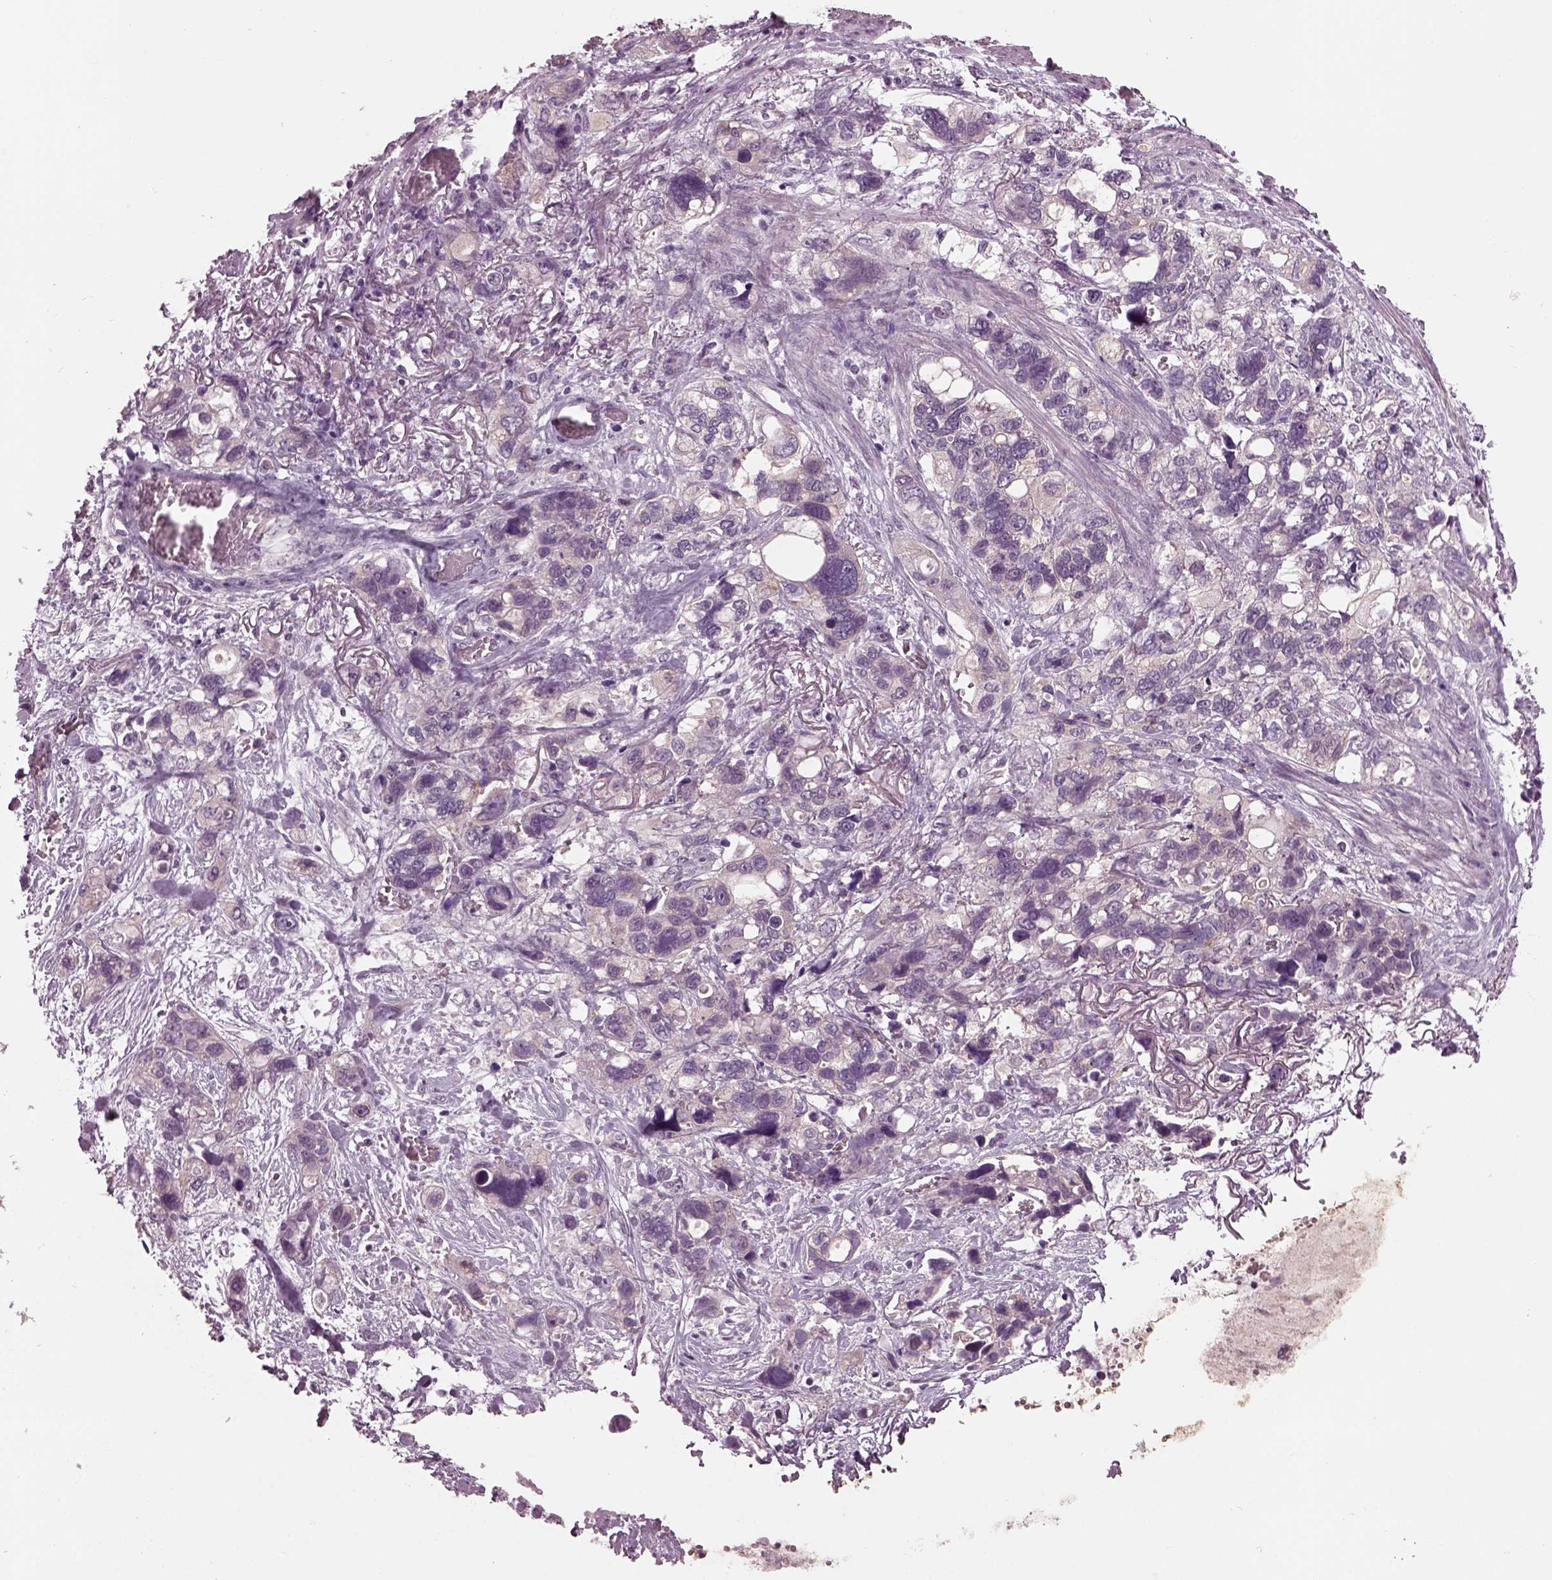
{"staining": {"intensity": "negative", "quantity": "none", "location": "none"}, "tissue": "stomach cancer", "cell_type": "Tumor cells", "image_type": "cancer", "snomed": [{"axis": "morphology", "description": "Adenocarcinoma, NOS"}, {"axis": "topography", "description": "Stomach, upper"}], "caption": "IHC photomicrograph of neoplastic tissue: human stomach cancer stained with DAB exhibits no significant protein expression in tumor cells.", "gene": "CLCN4", "patient": {"sex": "female", "age": 81}}